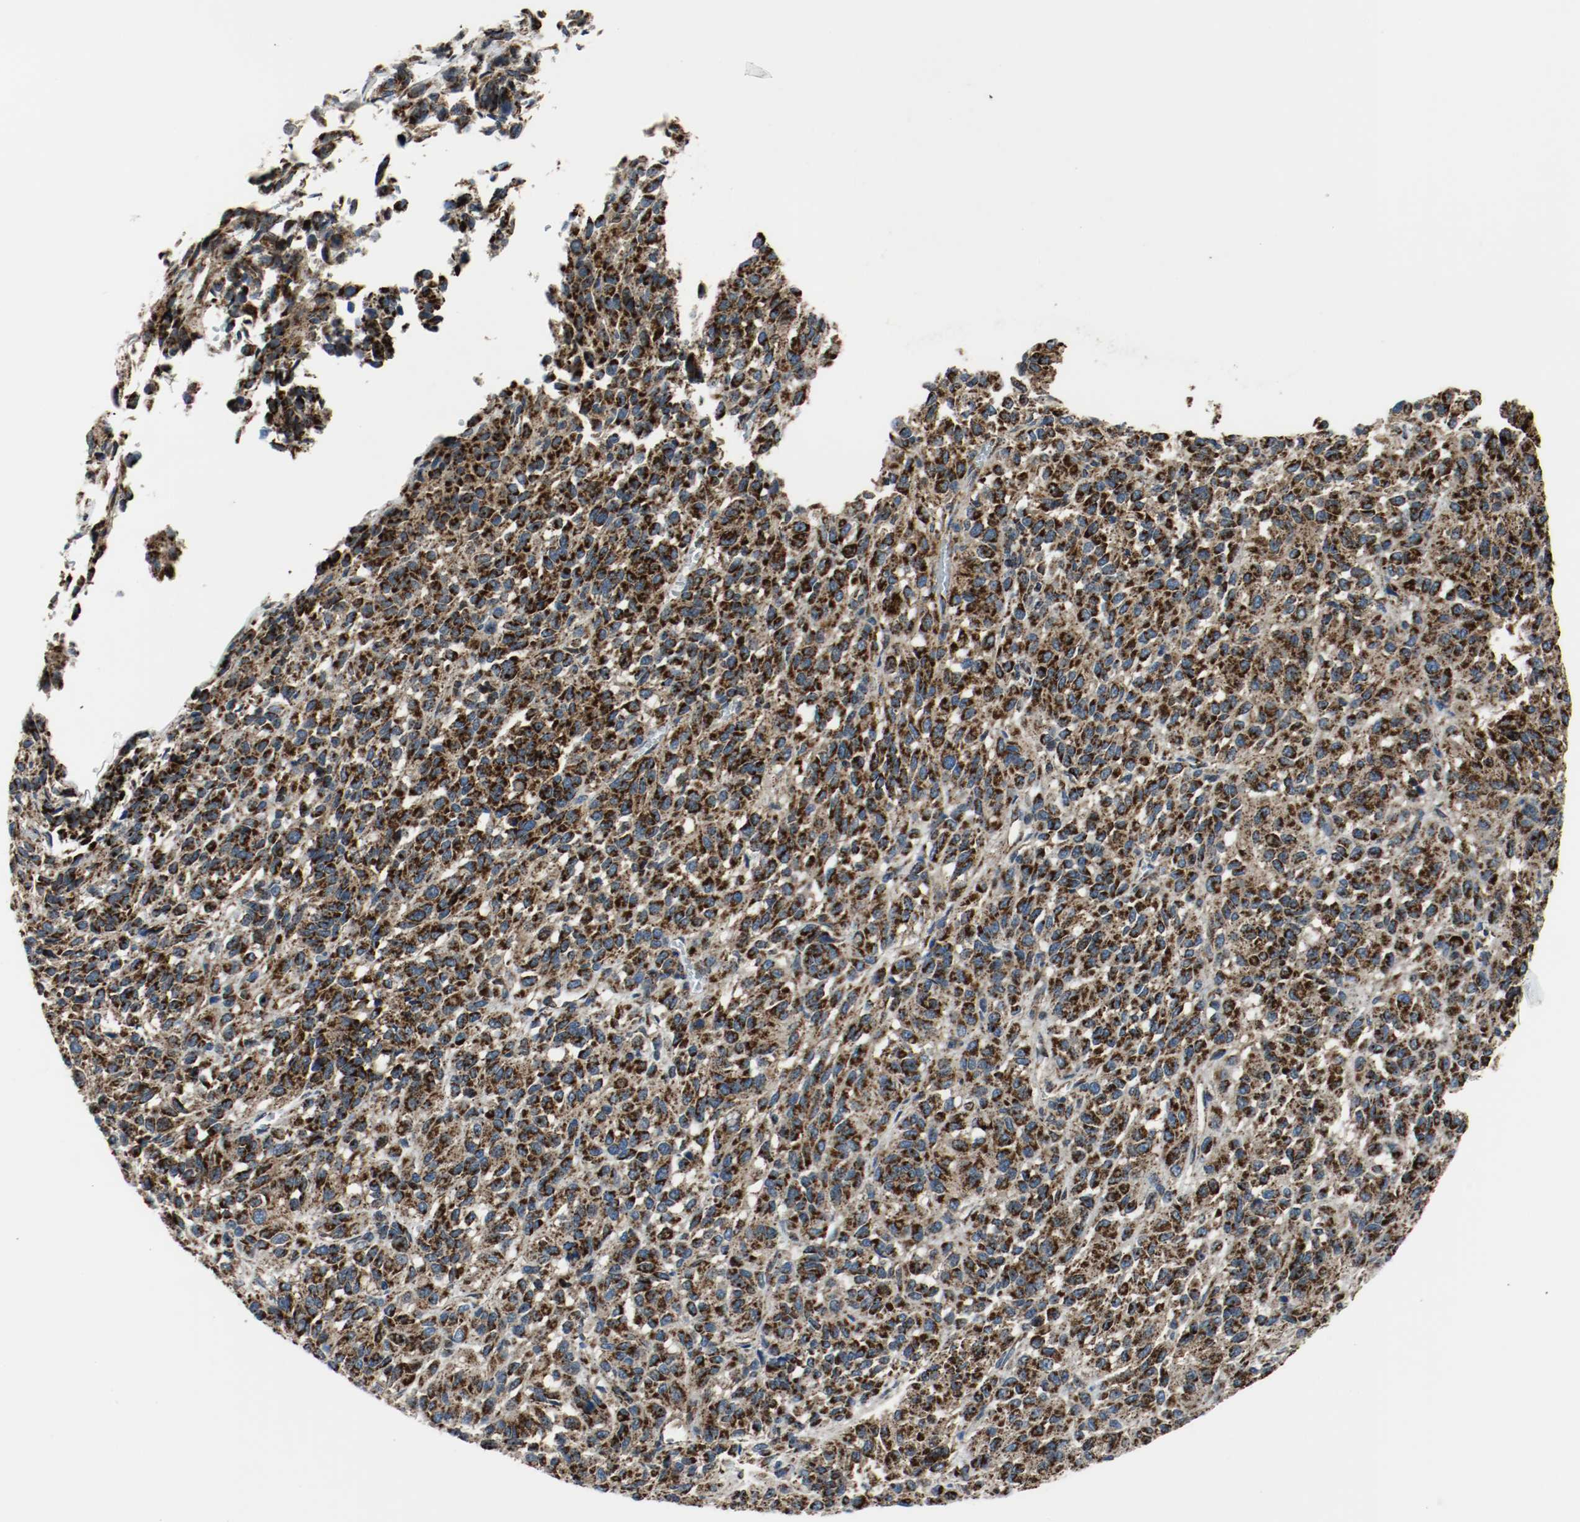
{"staining": {"intensity": "strong", "quantity": ">75%", "location": "cytoplasmic/membranous"}, "tissue": "melanoma", "cell_type": "Tumor cells", "image_type": "cancer", "snomed": [{"axis": "morphology", "description": "Malignant melanoma, Metastatic site"}, {"axis": "topography", "description": "Lung"}], "caption": "DAB (3,3'-diaminobenzidine) immunohistochemical staining of malignant melanoma (metastatic site) displays strong cytoplasmic/membranous protein staining in about >75% of tumor cells.", "gene": "TXNRD1", "patient": {"sex": "male", "age": 64}}